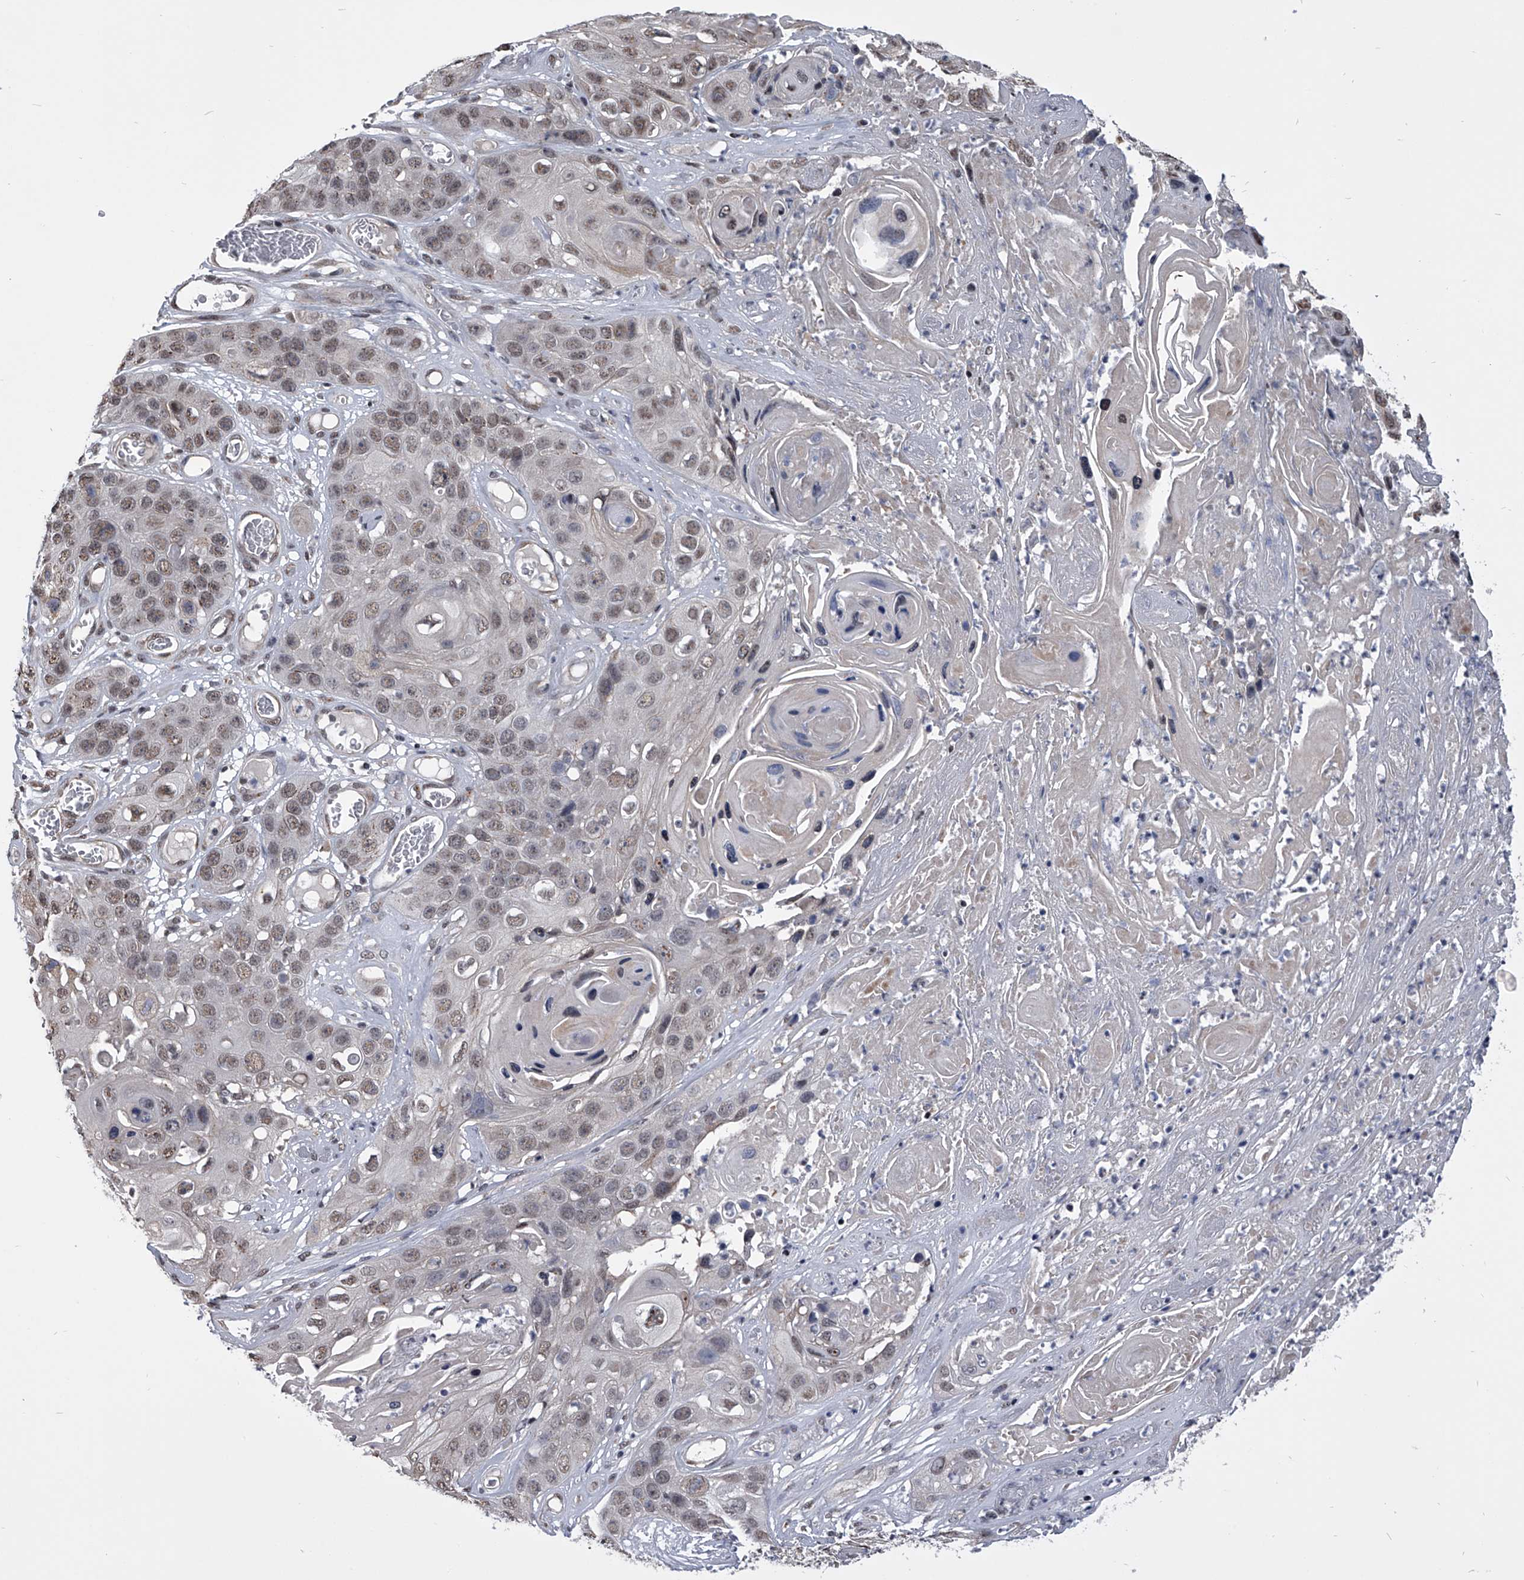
{"staining": {"intensity": "weak", "quantity": "25%-75%", "location": "nuclear"}, "tissue": "skin cancer", "cell_type": "Tumor cells", "image_type": "cancer", "snomed": [{"axis": "morphology", "description": "Squamous cell carcinoma, NOS"}, {"axis": "topography", "description": "Skin"}], "caption": "Immunohistochemical staining of human skin squamous cell carcinoma reveals weak nuclear protein staining in approximately 25%-75% of tumor cells. (IHC, brightfield microscopy, high magnification).", "gene": "ZNF76", "patient": {"sex": "male", "age": 55}}